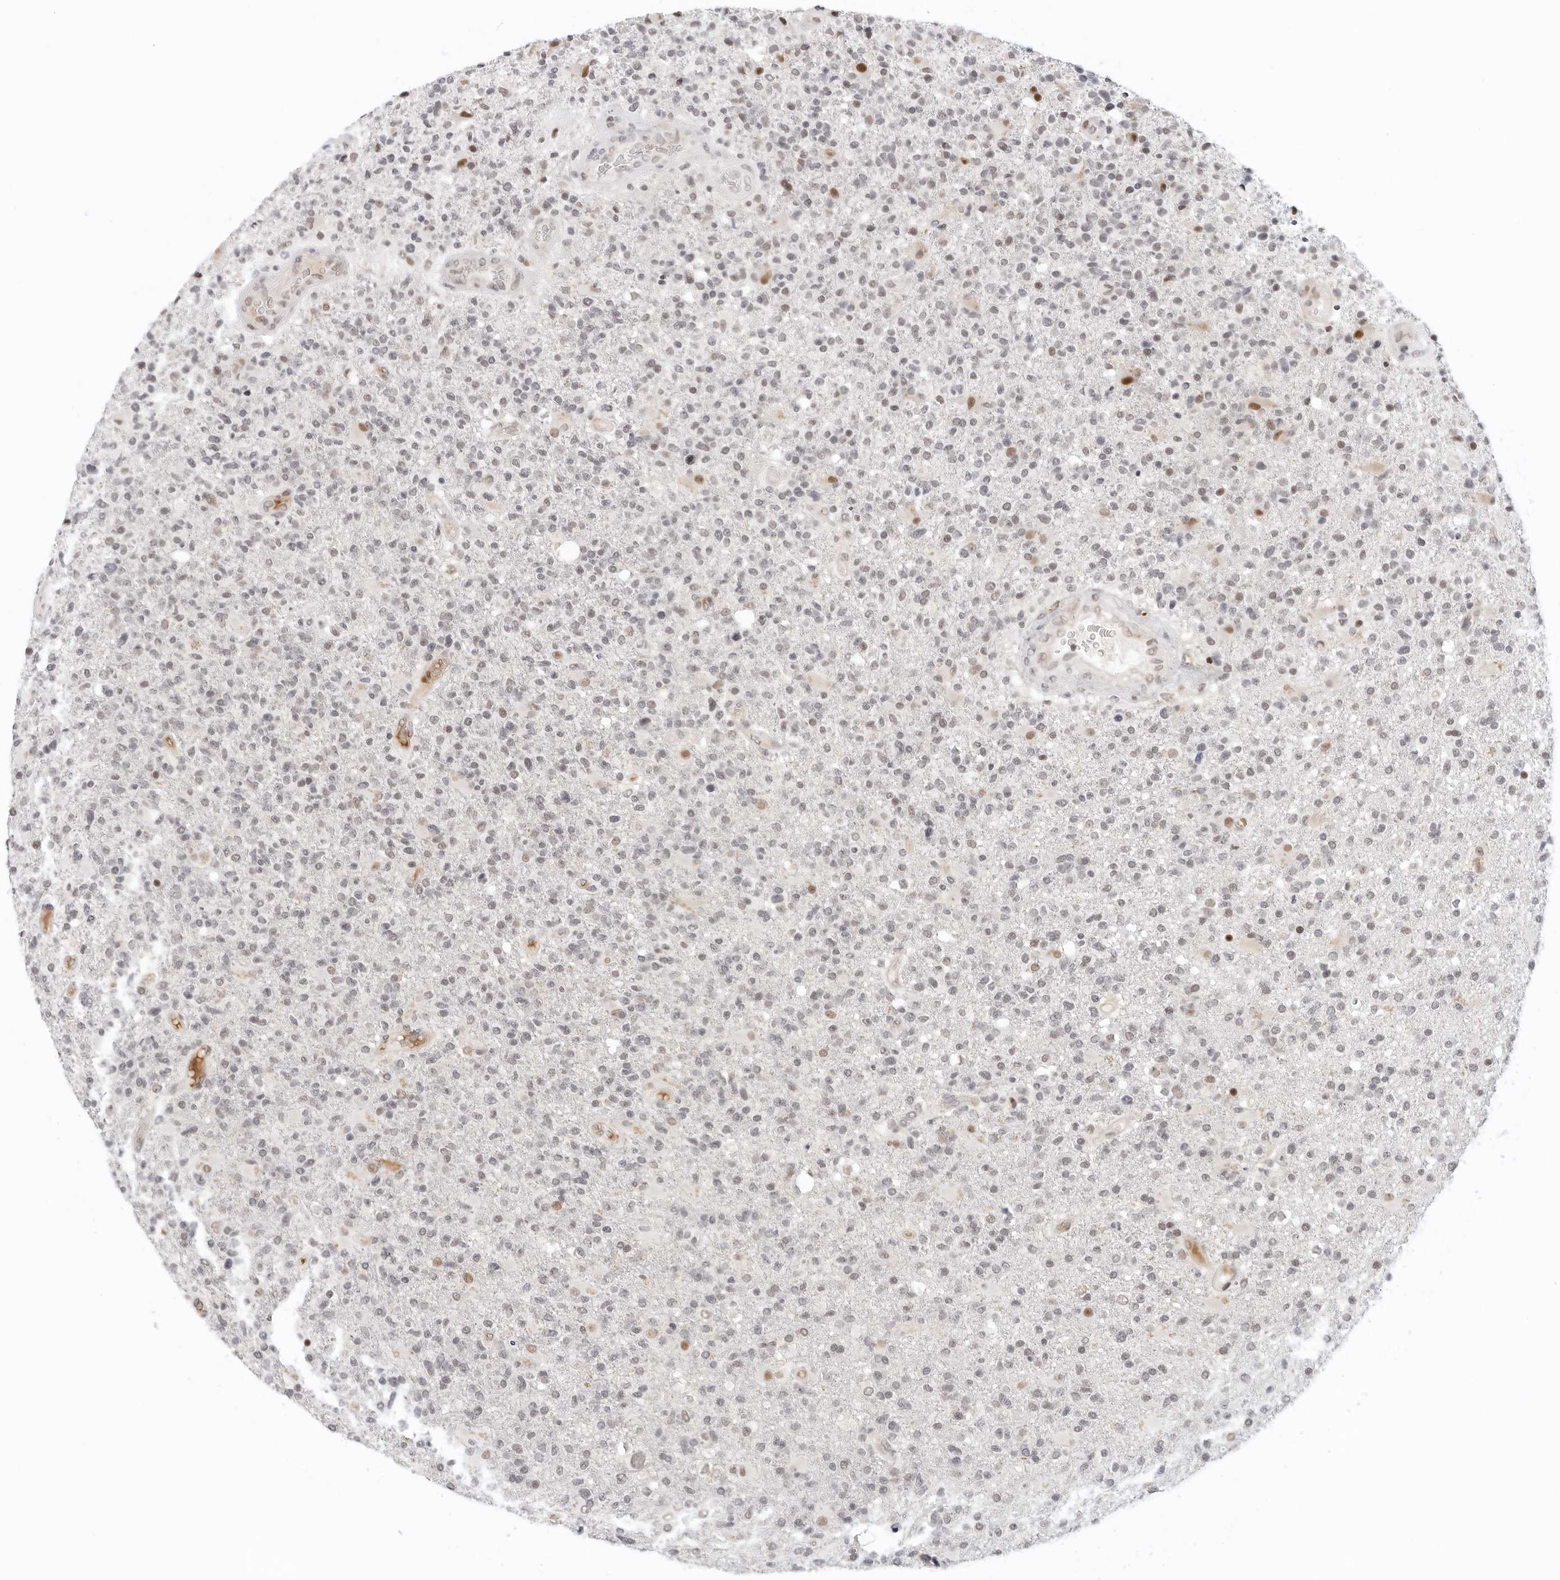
{"staining": {"intensity": "weak", "quantity": "25%-75%", "location": "nuclear"}, "tissue": "glioma", "cell_type": "Tumor cells", "image_type": "cancer", "snomed": [{"axis": "morphology", "description": "Glioma, malignant, High grade"}, {"axis": "topography", "description": "Brain"}], "caption": "Immunohistochemistry (IHC) micrograph of human malignant glioma (high-grade) stained for a protein (brown), which shows low levels of weak nuclear positivity in approximately 25%-75% of tumor cells.", "gene": "TSEN2", "patient": {"sex": "male", "age": 72}}